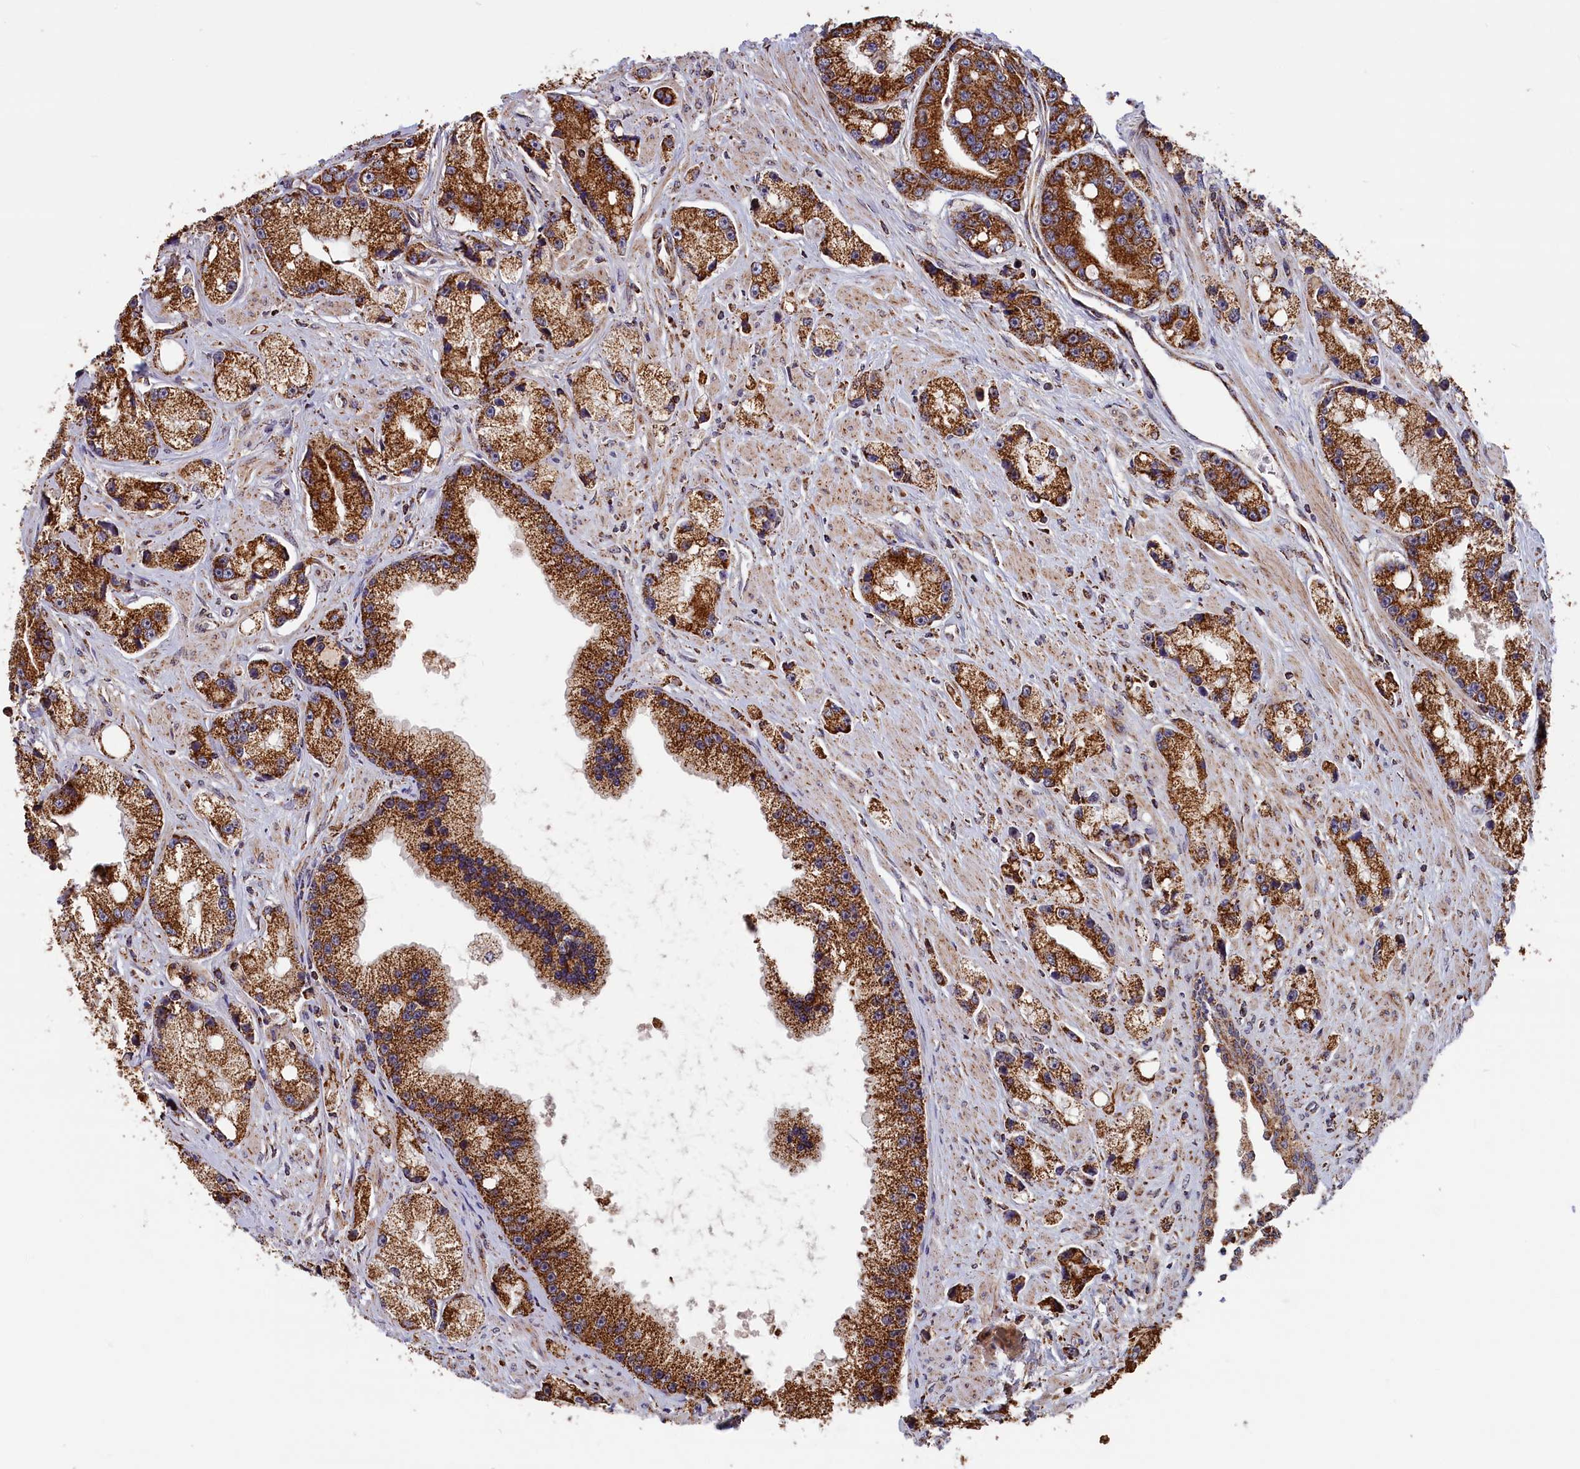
{"staining": {"intensity": "strong", "quantity": ">75%", "location": "cytoplasmic/membranous"}, "tissue": "prostate cancer", "cell_type": "Tumor cells", "image_type": "cancer", "snomed": [{"axis": "morphology", "description": "Adenocarcinoma, High grade"}, {"axis": "topography", "description": "Prostate"}], "caption": "Immunohistochemistry (IHC) of human prostate cancer (adenocarcinoma (high-grade)) reveals high levels of strong cytoplasmic/membranous expression in about >75% of tumor cells. (DAB = brown stain, brightfield microscopy at high magnification).", "gene": "MACROD1", "patient": {"sex": "male", "age": 74}}